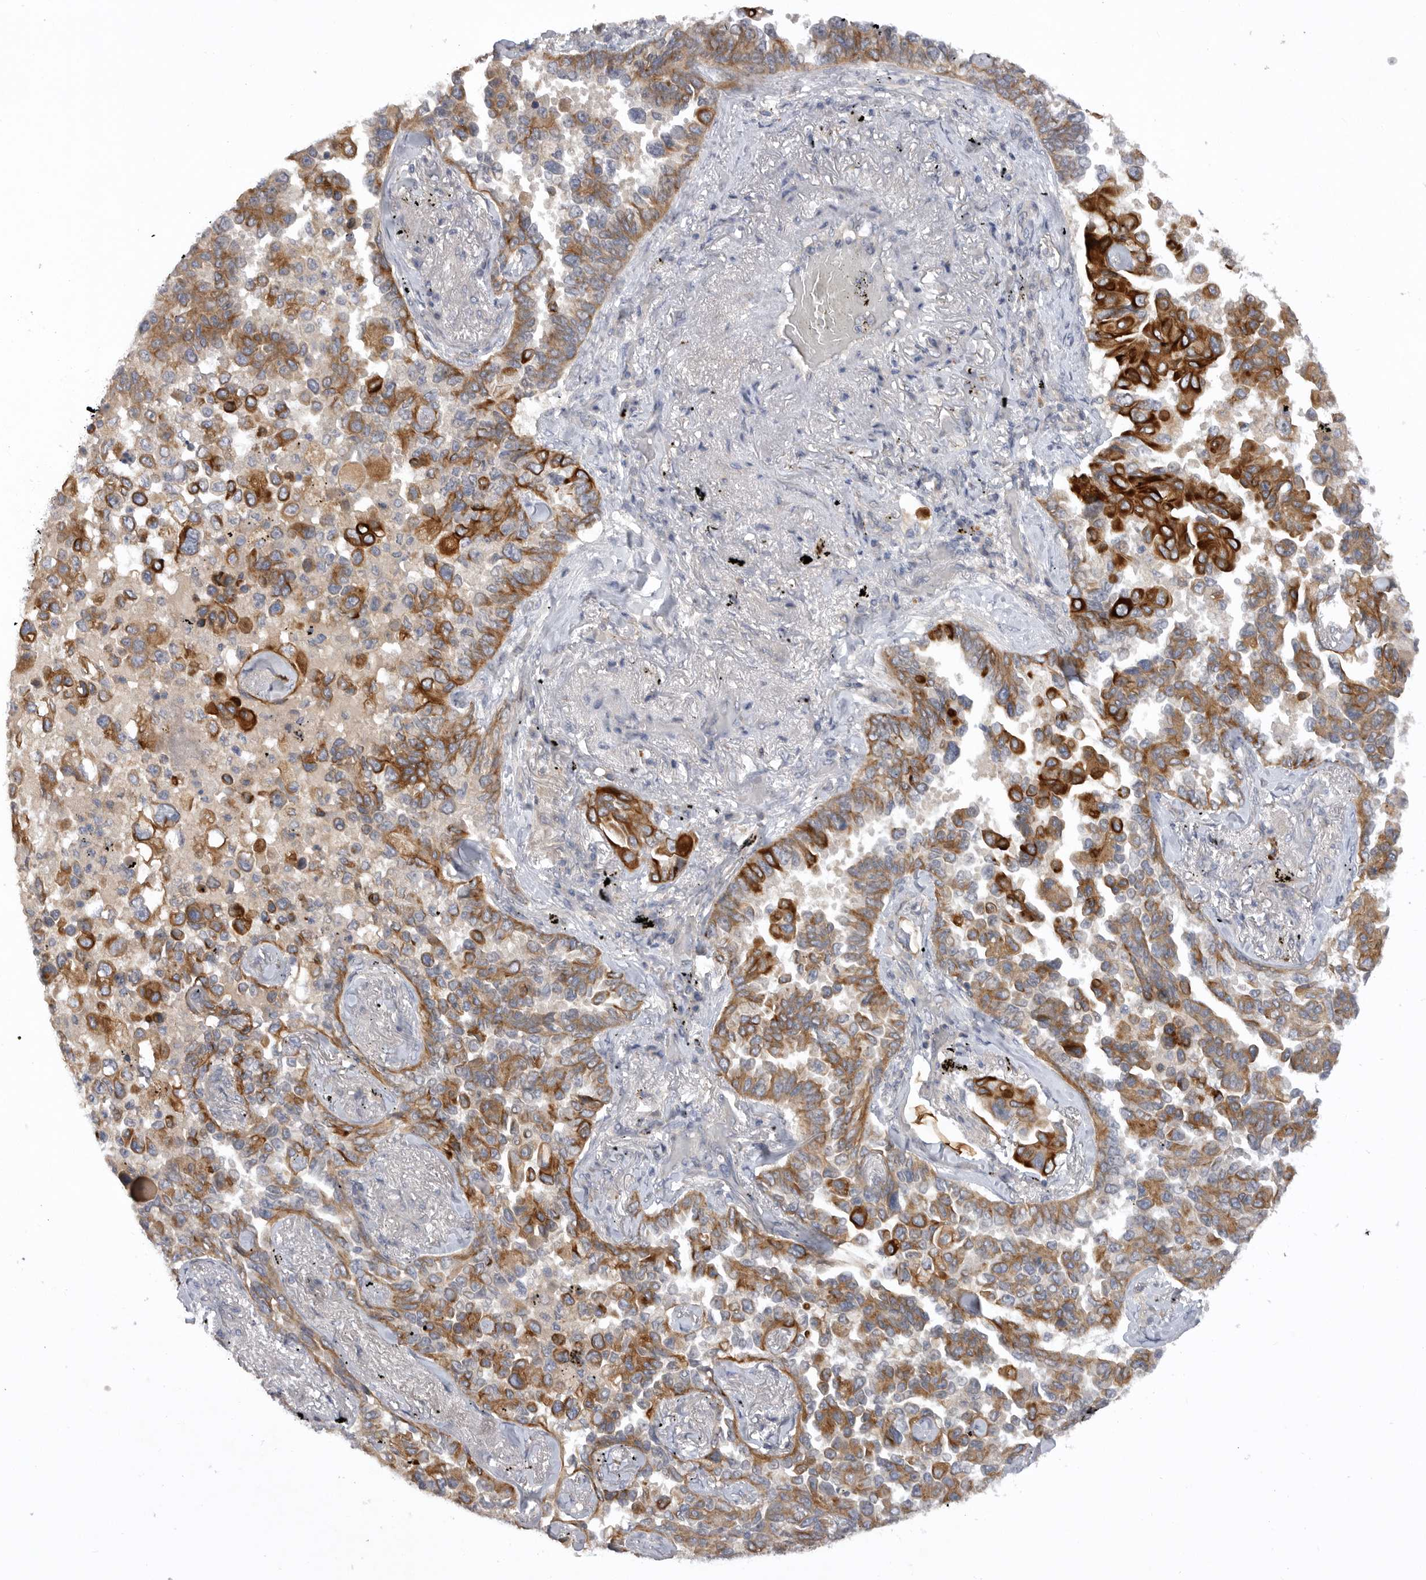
{"staining": {"intensity": "strong", "quantity": ">75%", "location": "cytoplasmic/membranous"}, "tissue": "lung cancer", "cell_type": "Tumor cells", "image_type": "cancer", "snomed": [{"axis": "morphology", "description": "Adenocarcinoma, NOS"}, {"axis": "topography", "description": "Lung"}], "caption": "This image demonstrates IHC staining of adenocarcinoma (lung), with high strong cytoplasmic/membranous staining in approximately >75% of tumor cells.", "gene": "DHDDS", "patient": {"sex": "female", "age": 67}}